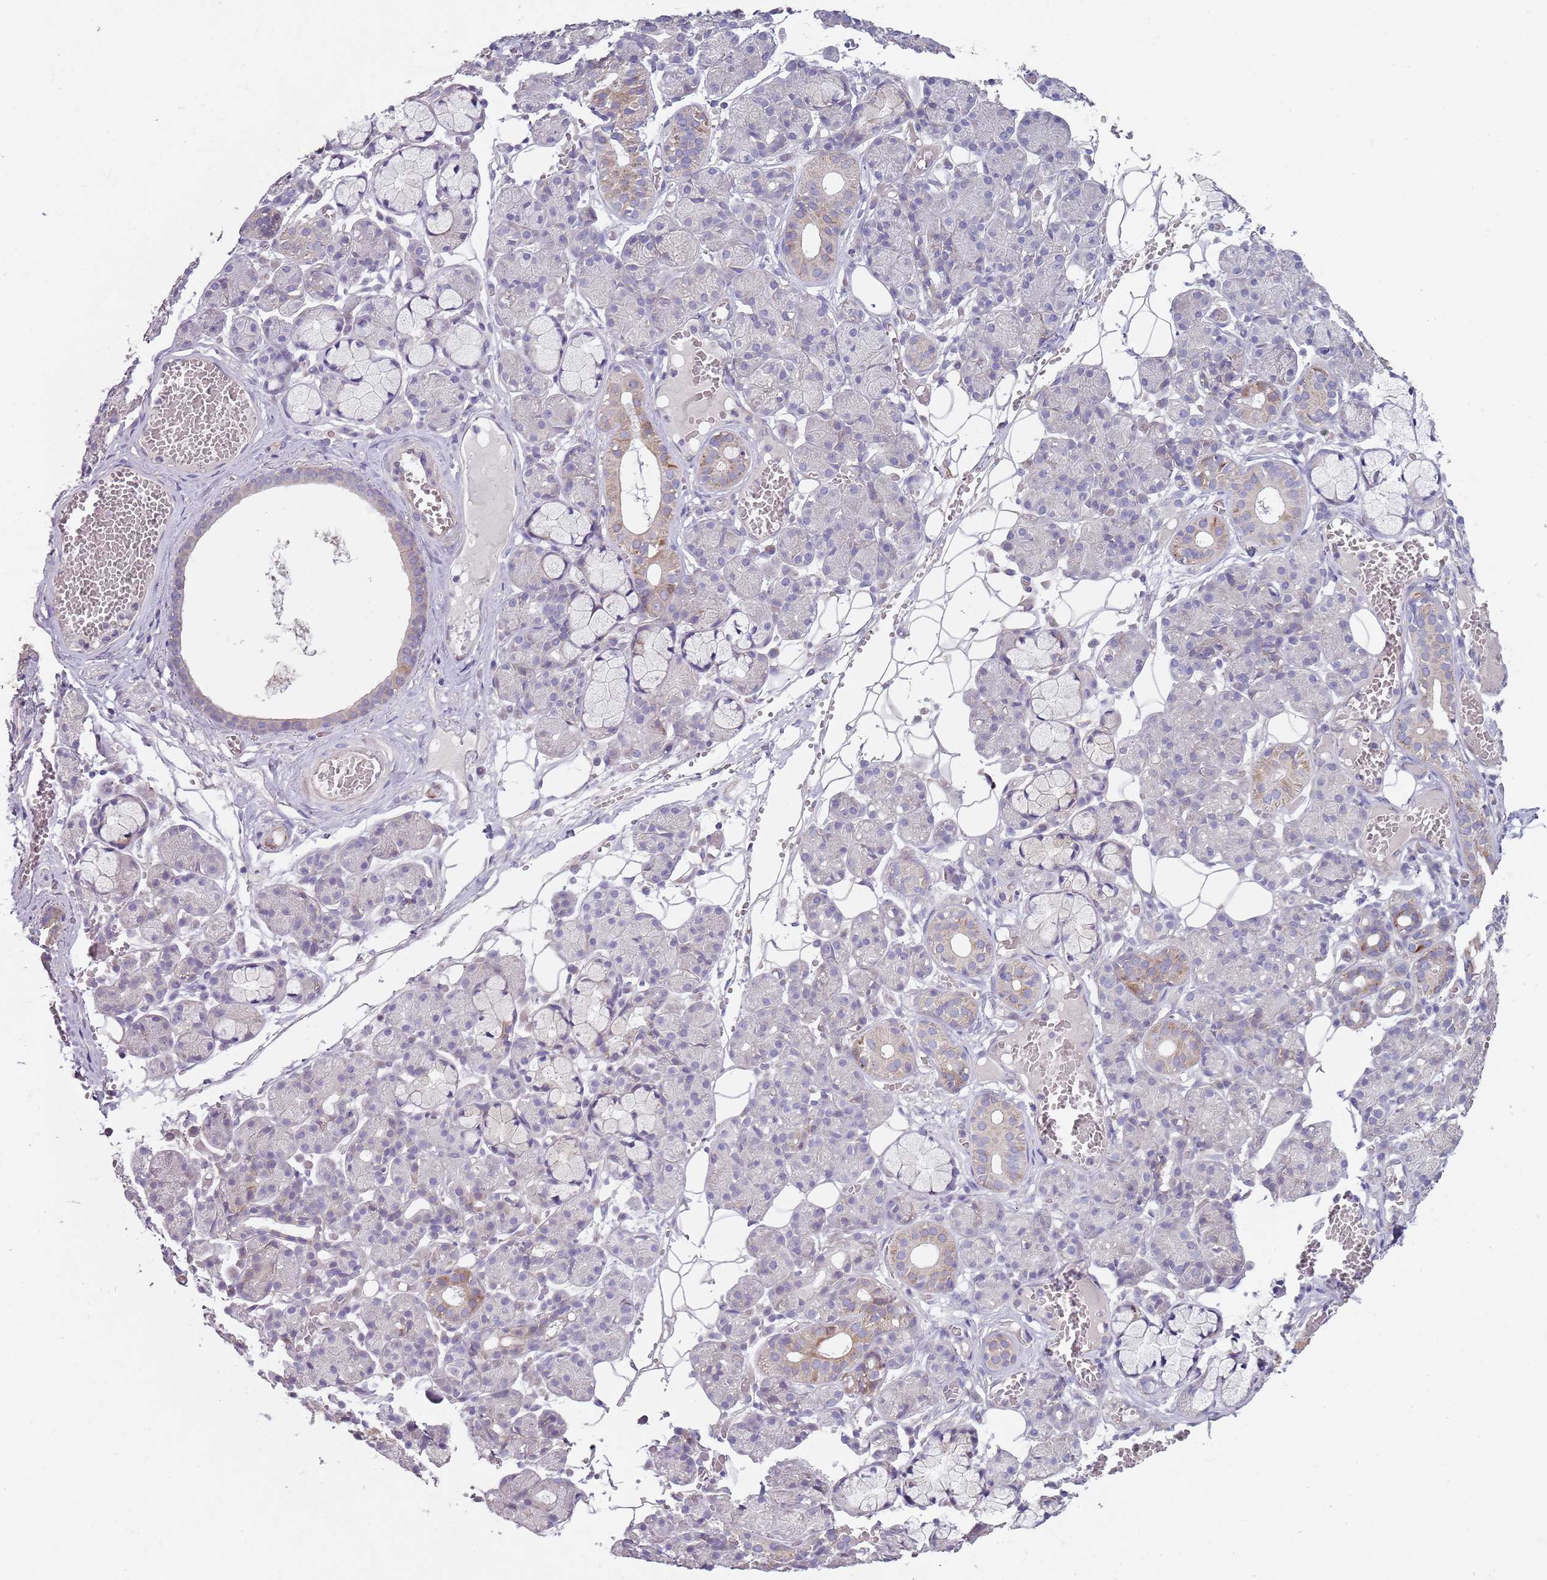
{"staining": {"intensity": "weak", "quantity": "<25%", "location": "cytoplasmic/membranous"}, "tissue": "salivary gland", "cell_type": "Glandular cells", "image_type": "normal", "snomed": [{"axis": "morphology", "description": "Normal tissue, NOS"}, {"axis": "topography", "description": "Salivary gland"}], "caption": "The micrograph shows no significant expression in glandular cells of salivary gland.", "gene": "ZNF583", "patient": {"sex": "male", "age": 63}}